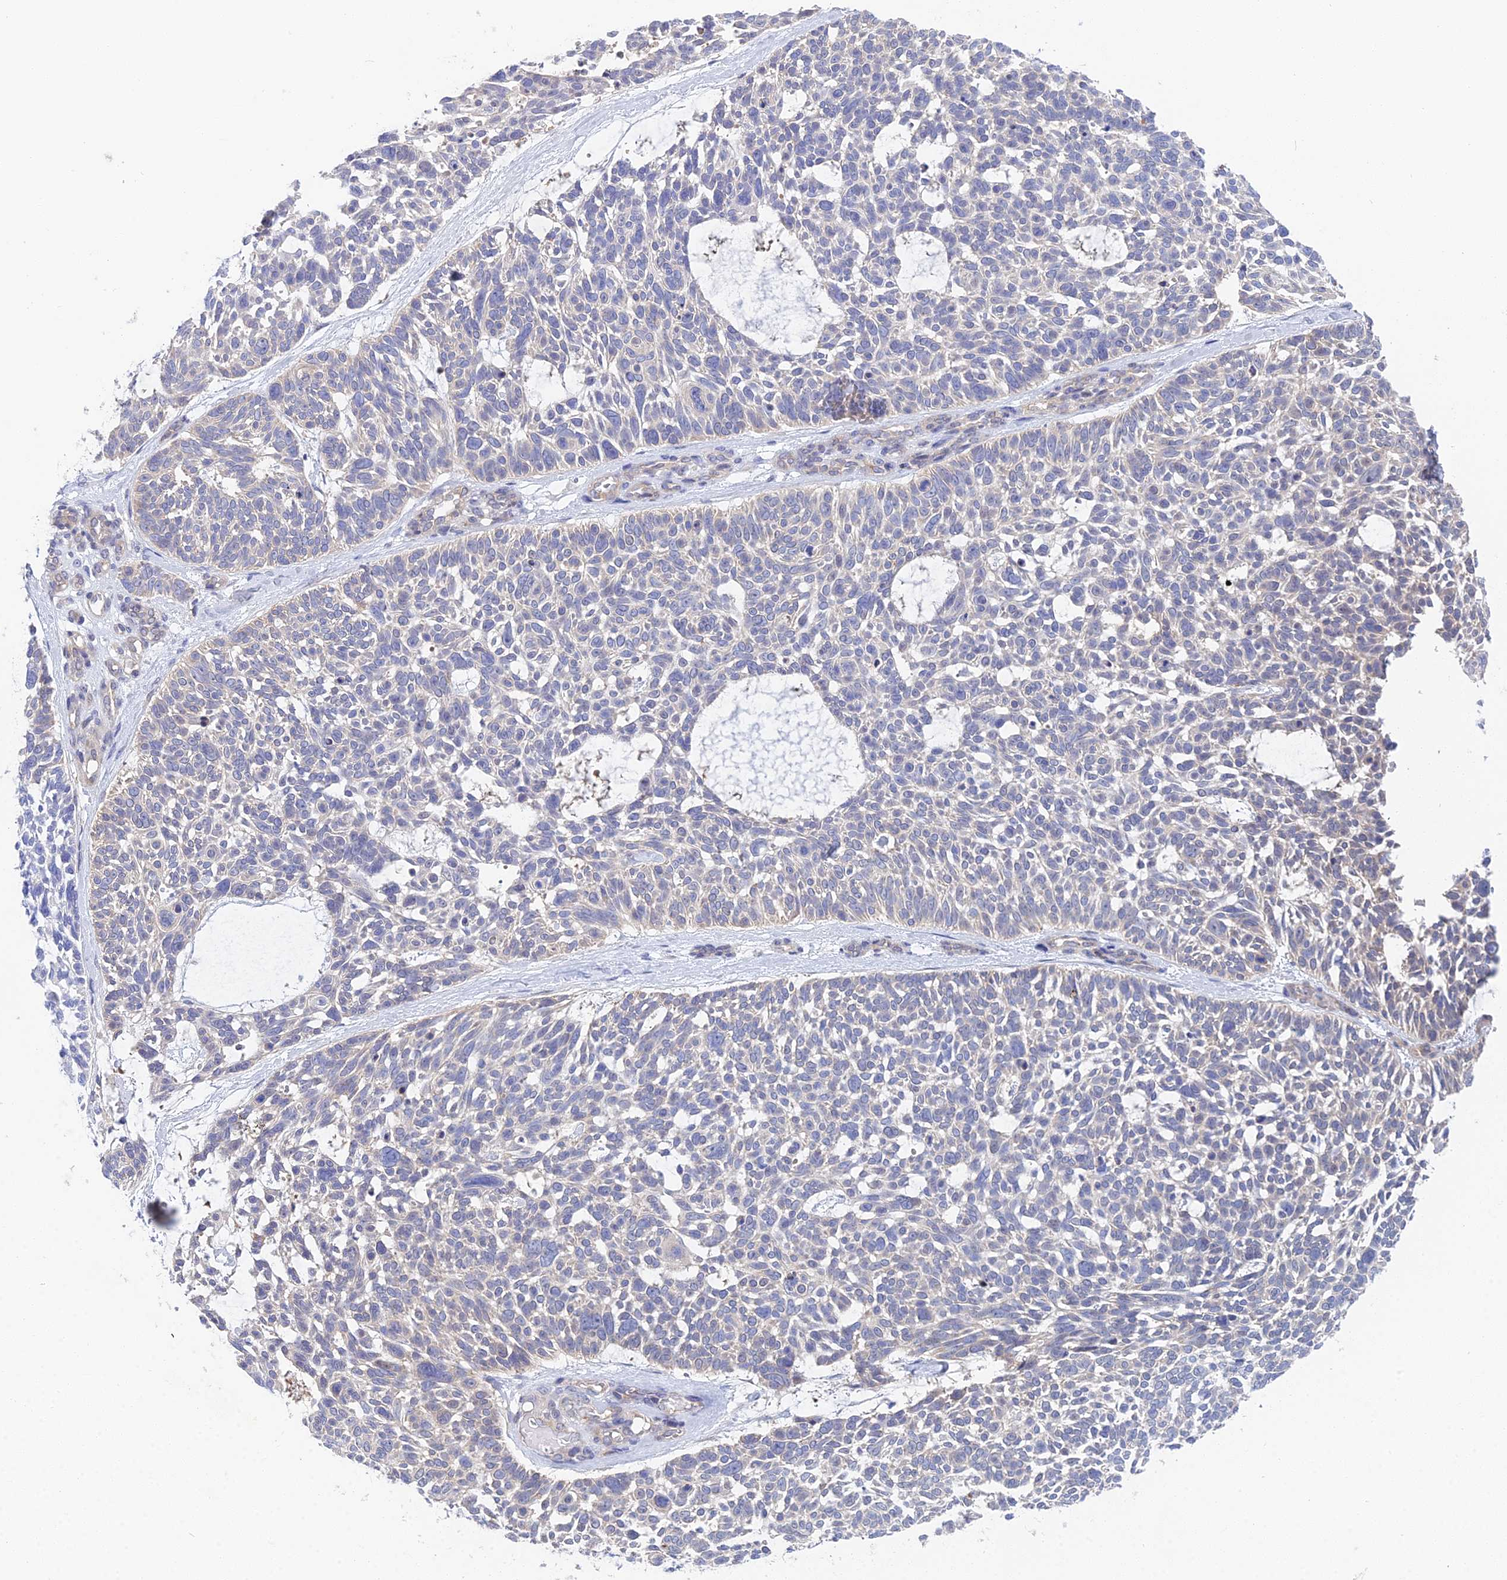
{"staining": {"intensity": "negative", "quantity": "none", "location": "none"}, "tissue": "skin cancer", "cell_type": "Tumor cells", "image_type": "cancer", "snomed": [{"axis": "morphology", "description": "Basal cell carcinoma"}, {"axis": "topography", "description": "Skin"}], "caption": "DAB (3,3'-diaminobenzidine) immunohistochemical staining of skin cancer (basal cell carcinoma) shows no significant expression in tumor cells.", "gene": "DNAH14", "patient": {"sex": "male", "age": 88}}